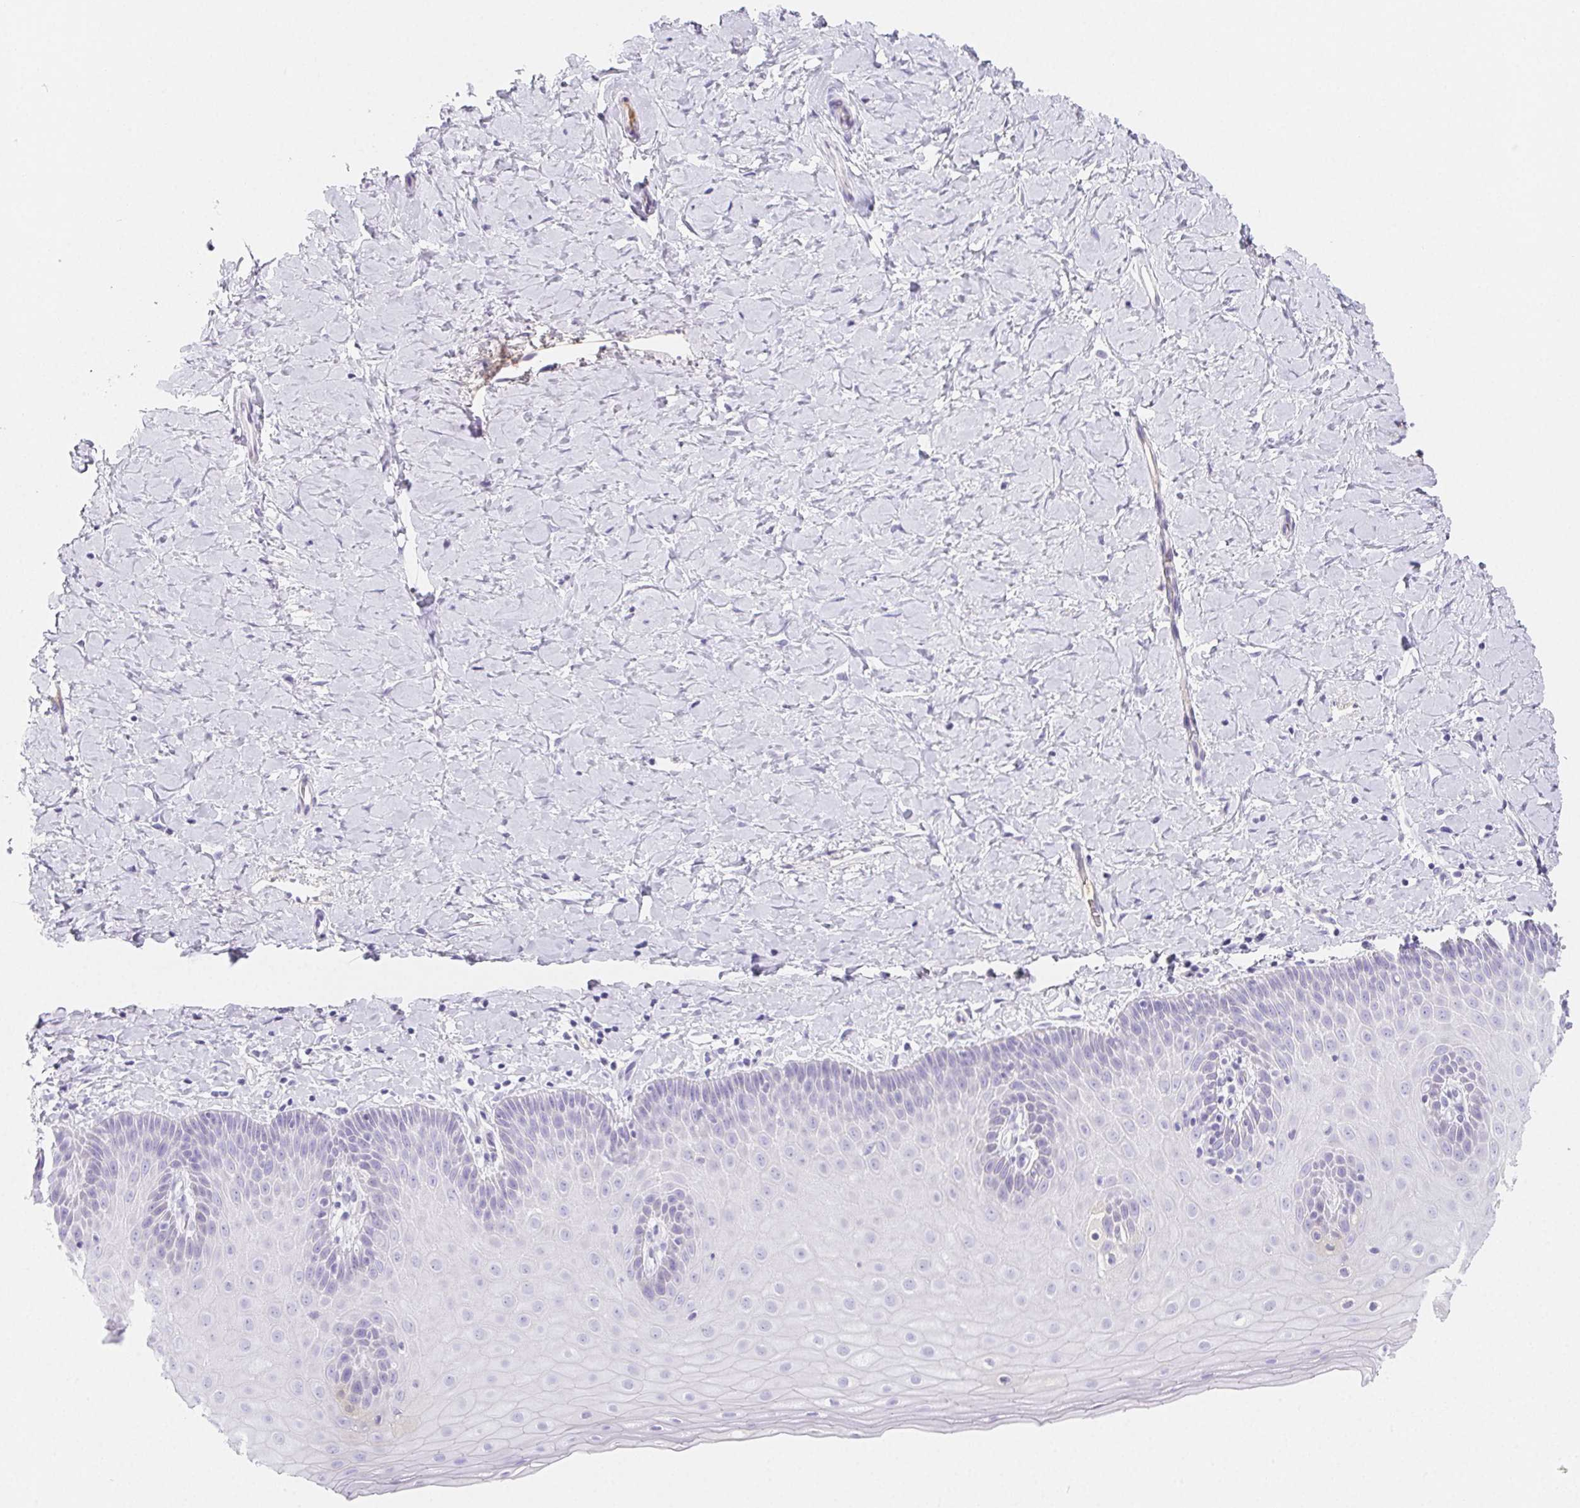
{"staining": {"intensity": "negative", "quantity": "none", "location": "none"}, "tissue": "cervix", "cell_type": "Glandular cells", "image_type": "normal", "snomed": [{"axis": "morphology", "description": "Normal tissue, NOS"}, {"axis": "topography", "description": "Cervix"}], "caption": "Histopathology image shows no significant protein positivity in glandular cells of normal cervix. (Stains: DAB (3,3'-diaminobenzidine) immunohistochemistry with hematoxylin counter stain, Microscopy: brightfield microscopy at high magnification).", "gene": "ITIH2", "patient": {"sex": "female", "age": 37}}